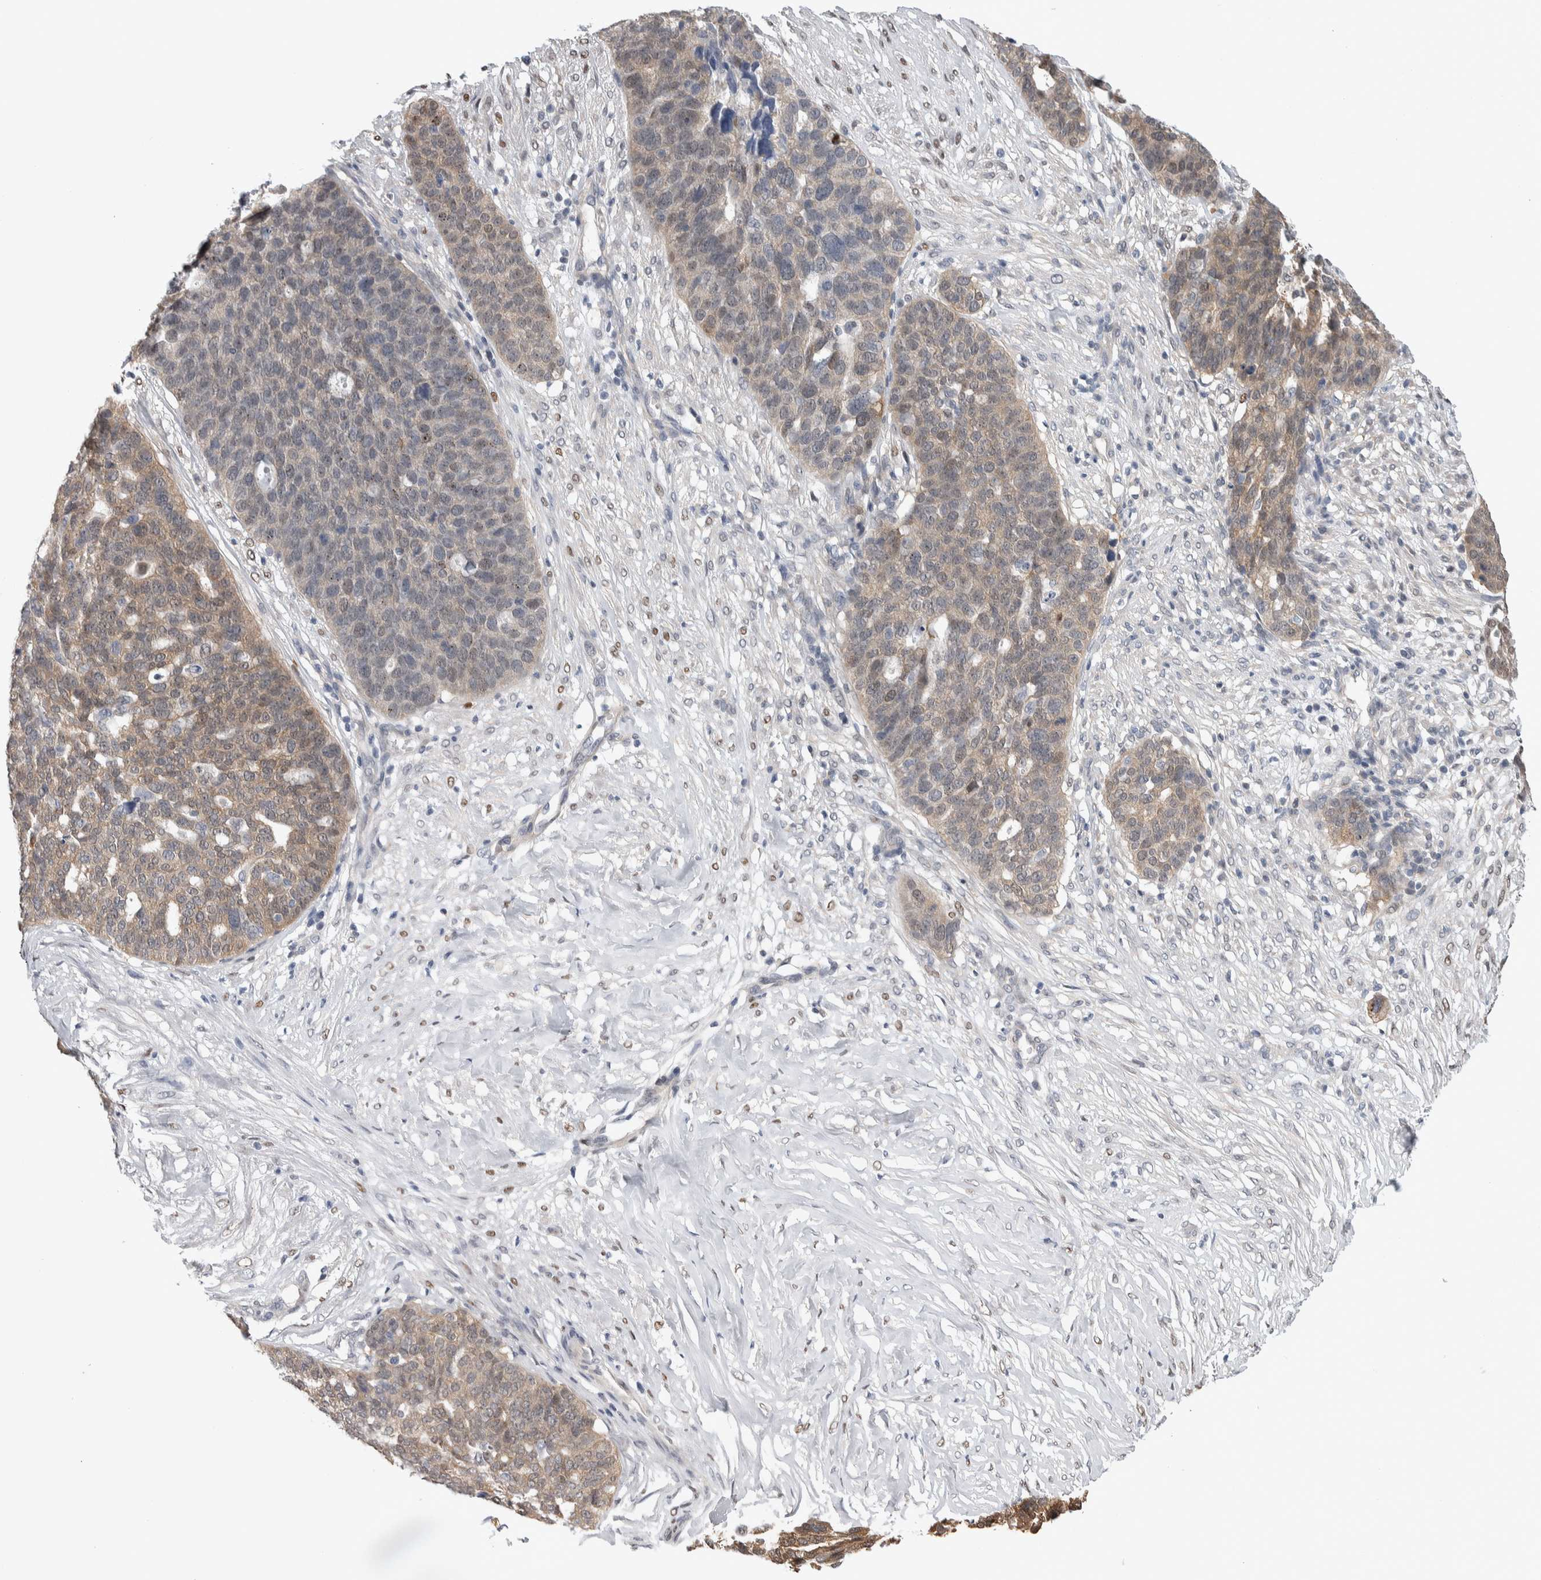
{"staining": {"intensity": "weak", "quantity": ">75%", "location": "cytoplasmic/membranous"}, "tissue": "ovarian cancer", "cell_type": "Tumor cells", "image_type": "cancer", "snomed": [{"axis": "morphology", "description": "Cystadenocarcinoma, serous, NOS"}, {"axis": "topography", "description": "Ovary"}], "caption": "The histopathology image displays a brown stain indicating the presence of a protein in the cytoplasmic/membranous of tumor cells in ovarian serous cystadenocarcinoma.", "gene": "TAX1BP1", "patient": {"sex": "female", "age": 59}}